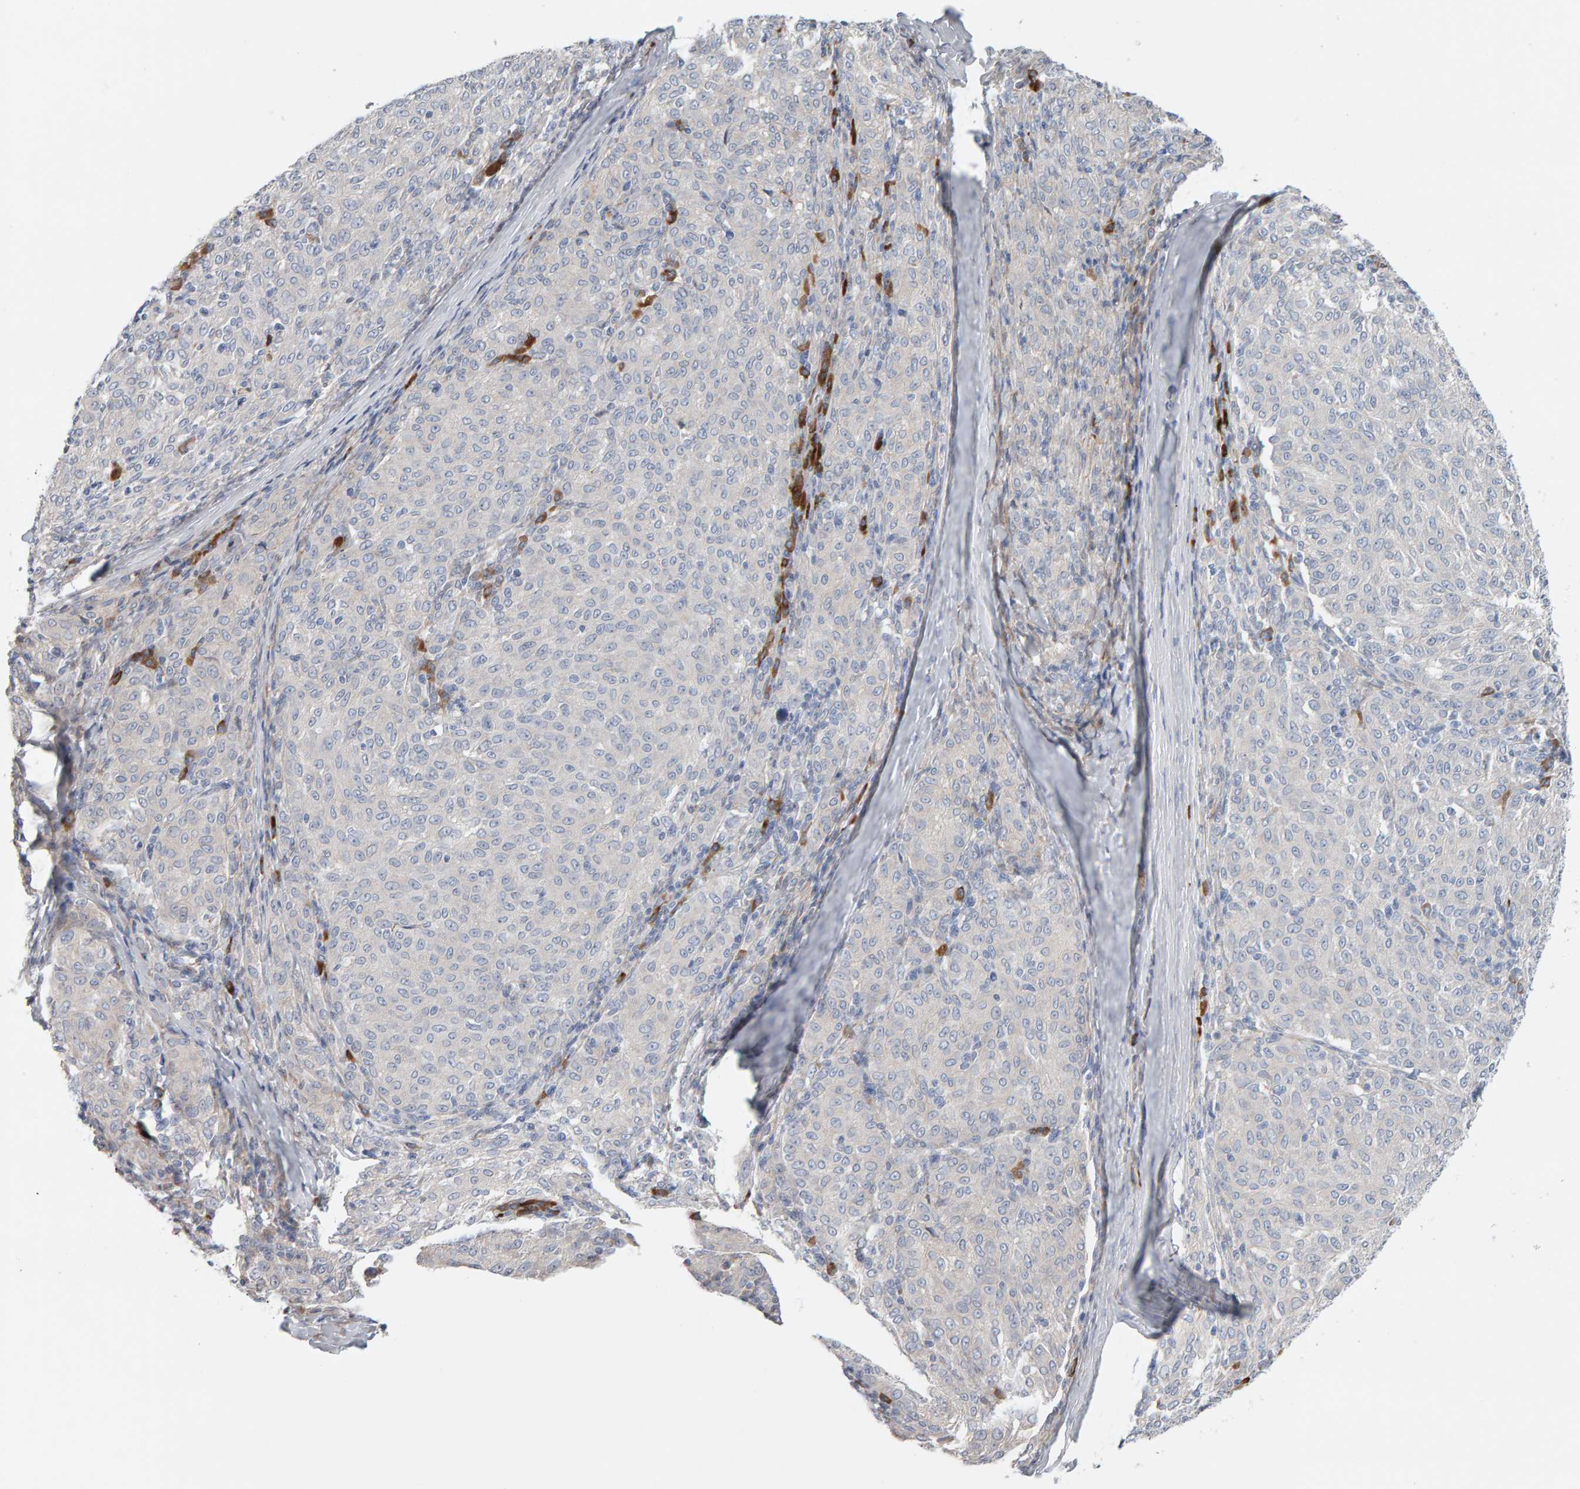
{"staining": {"intensity": "negative", "quantity": "none", "location": "none"}, "tissue": "melanoma", "cell_type": "Tumor cells", "image_type": "cancer", "snomed": [{"axis": "morphology", "description": "Malignant melanoma, NOS"}, {"axis": "topography", "description": "Skin"}], "caption": "An immunohistochemistry (IHC) micrograph of melanoma is shown. There is no staining in tumor cells of melanoma. The staining was performed using DAB (3,3'-diaminobenzidine) to visualize the protein expression in brown, while the nuclei were stained in blue with hematoxylin (Magnification: 20x).", "gene": "ENGASE", "patient": {"sex": "female", "age": 72}}